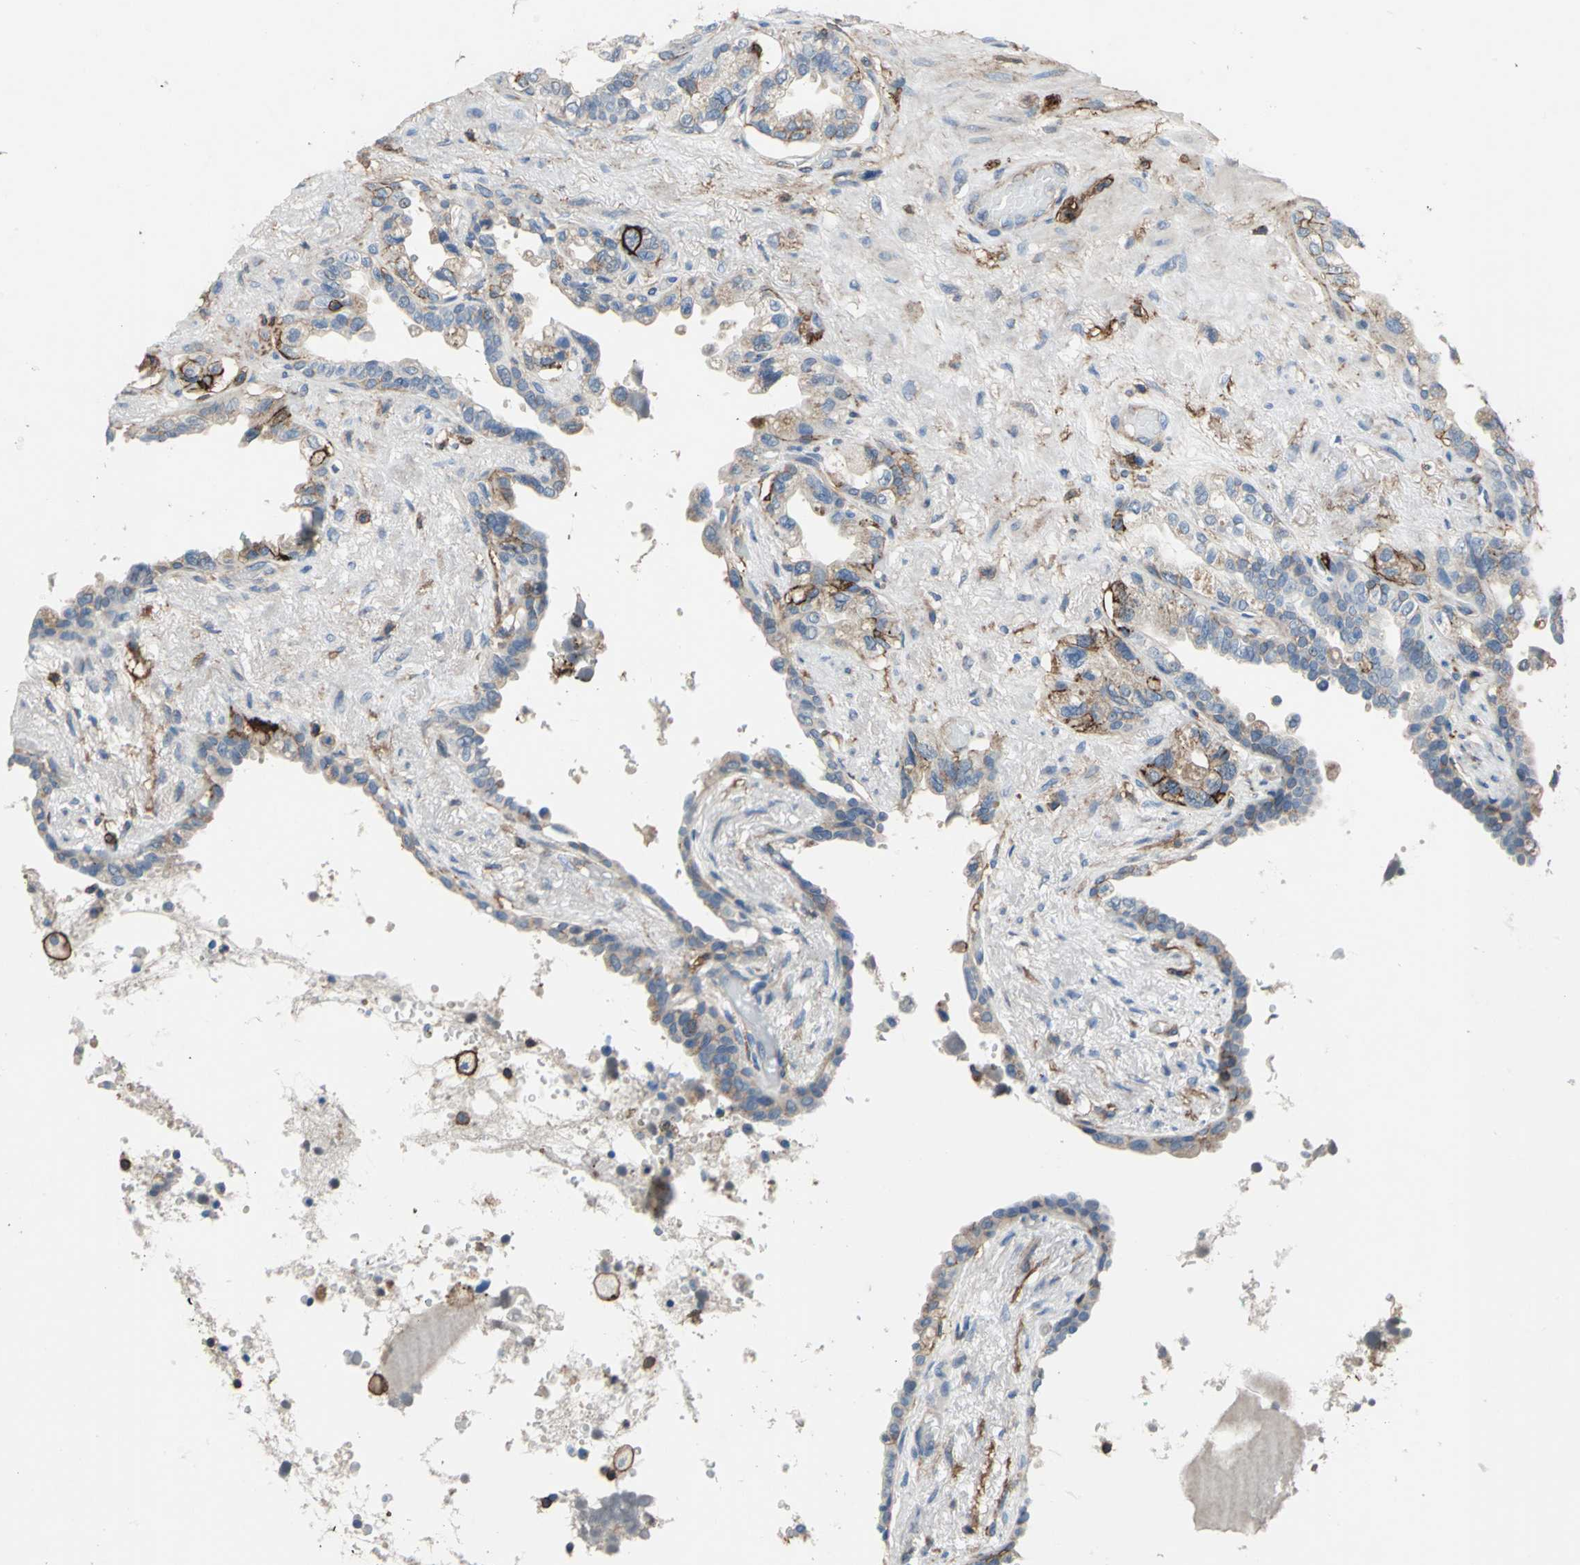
{"staining": {"intensity": "moderate", "quantity": "<25%", "location": "cytoplasmic/membranous"}, "tissue": "seminal vesicle", "cell_type": "Glandular cells", "image_type": "normal", "snomed": [{"axis": "morphology", "description": "Normal tissue, NOS"}, {"axis": "topography", "description": "Seminal veicle"}], "caption": "Unremarkable seminal vesicle was stained to show a protein in brown. There is low levels of moderate cytoplasmic/membranous expression in about <25% of glandular cells.", "gene": "CD44", "patient": {"sex": "male", "age": 61}}